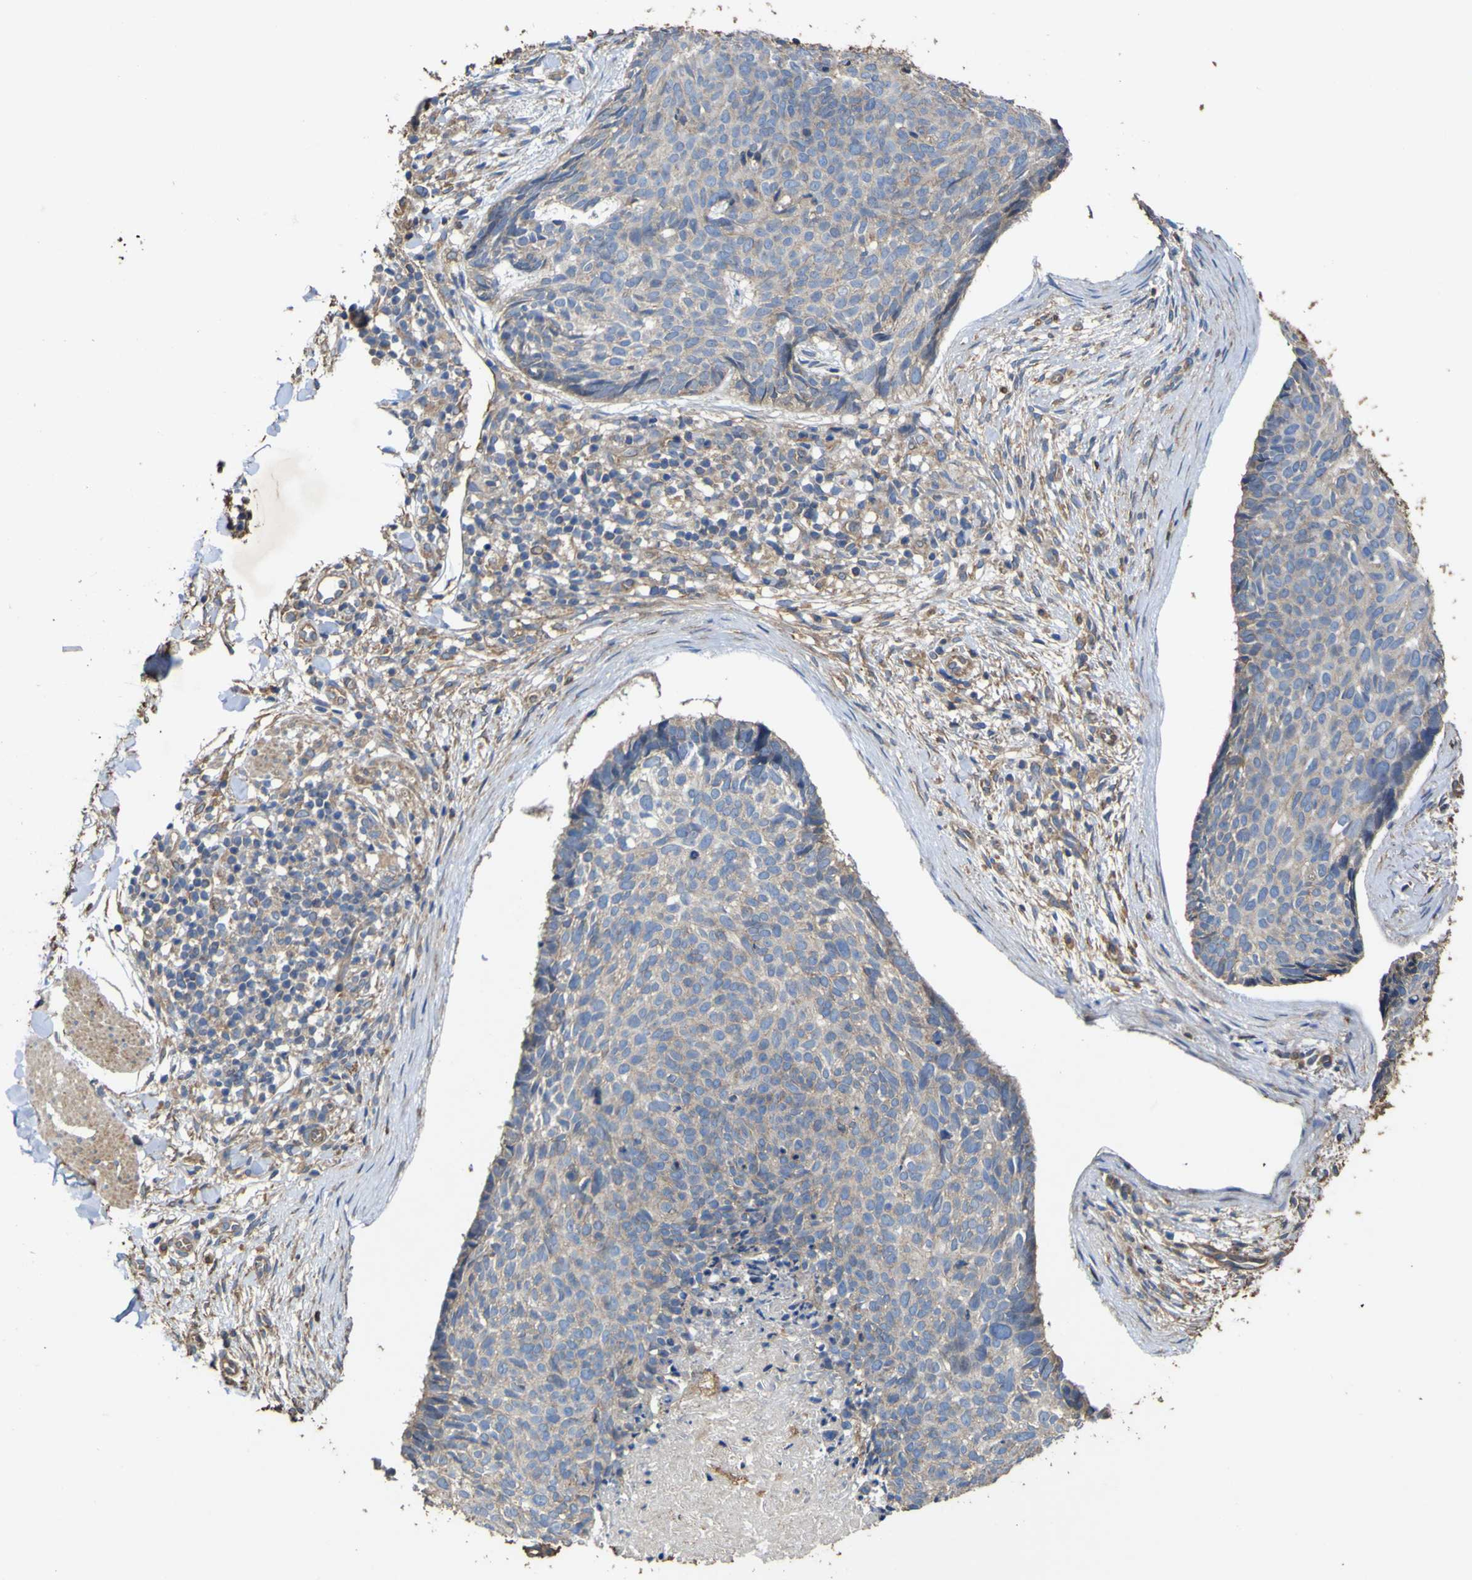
{"staining": {"intensity": "weak", "quantity": "<25%", "location": "cytoplasmic/membranous"}, "tissue": "skin cancer", "cell_type": "Tumor cells", "image_type": "cancer", "snomed": [{"axis": "morphology", "description": "Normal tissue, NOS"}, {"axis": "morphology", "description": "Basal cell carcinoma"}, {"axis": "topography", "description": "Skin"}], "caption": "Tumor cells show no significant protein expression in skin cancer. The staining is performed using DAB brown chromogen with nuclei counter-stained in using hematoxylin.", "gene": "TNFSF15", "patient": {"sex": "female", "age": 56}}